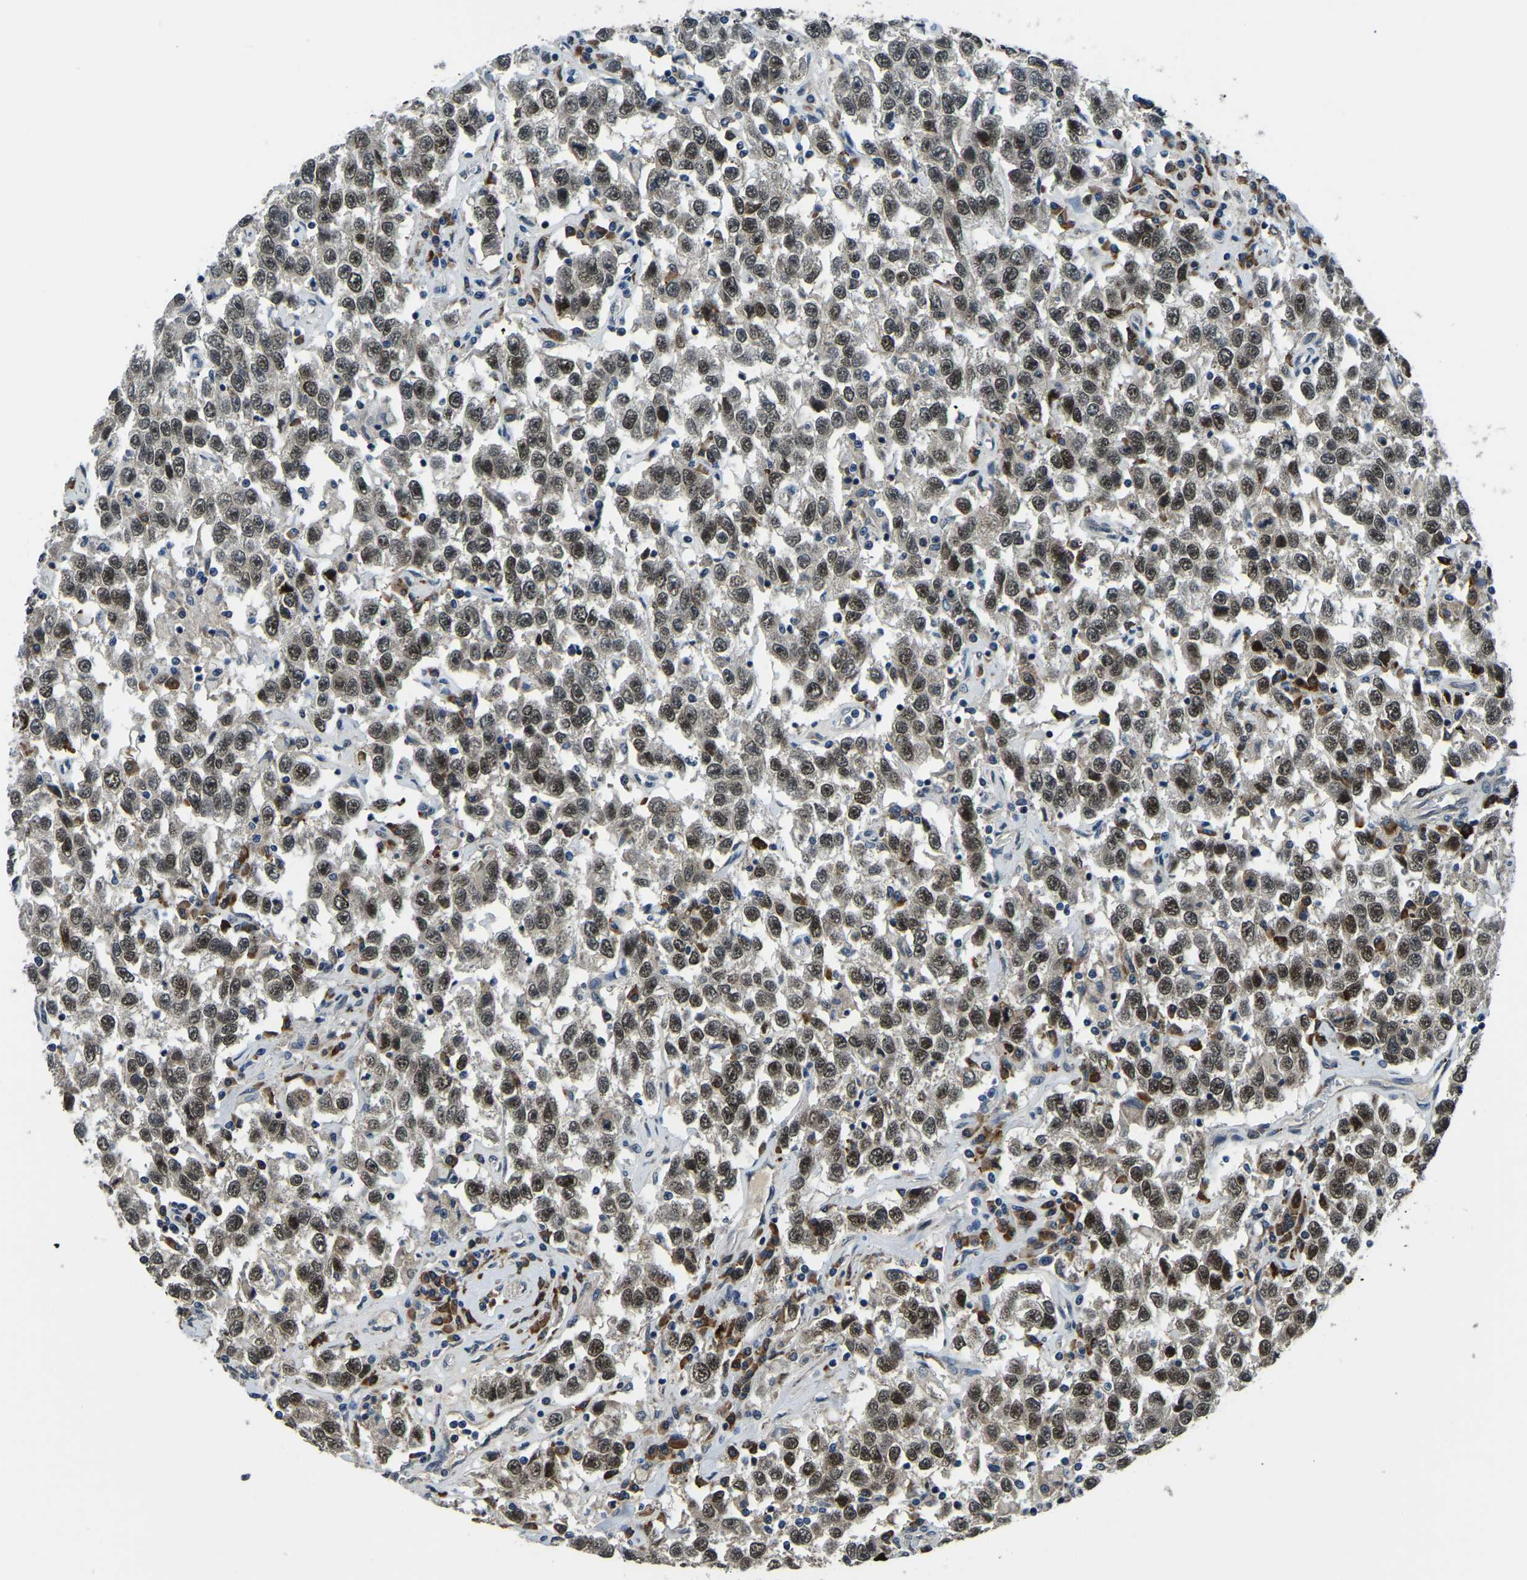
{"staining": {"intensity": "strong", "quantity": ">75%", "location": "nuclear"}, "tissue": "testis cancer", "cell_type": "Tumor cells", "image_type": "cancer", "snomed": [{"axis": "morphology", "description": "Seminoma, NOS"}, {"axis": "topography", "description": "Testis"}], "caption": "DAB immunohistochemical staining of testis cancer exhibits strong nuclear protein positivity in about >75% of tumor cells.", "gene": "ING2", "patient": {"sex": "male", "age": 41}}